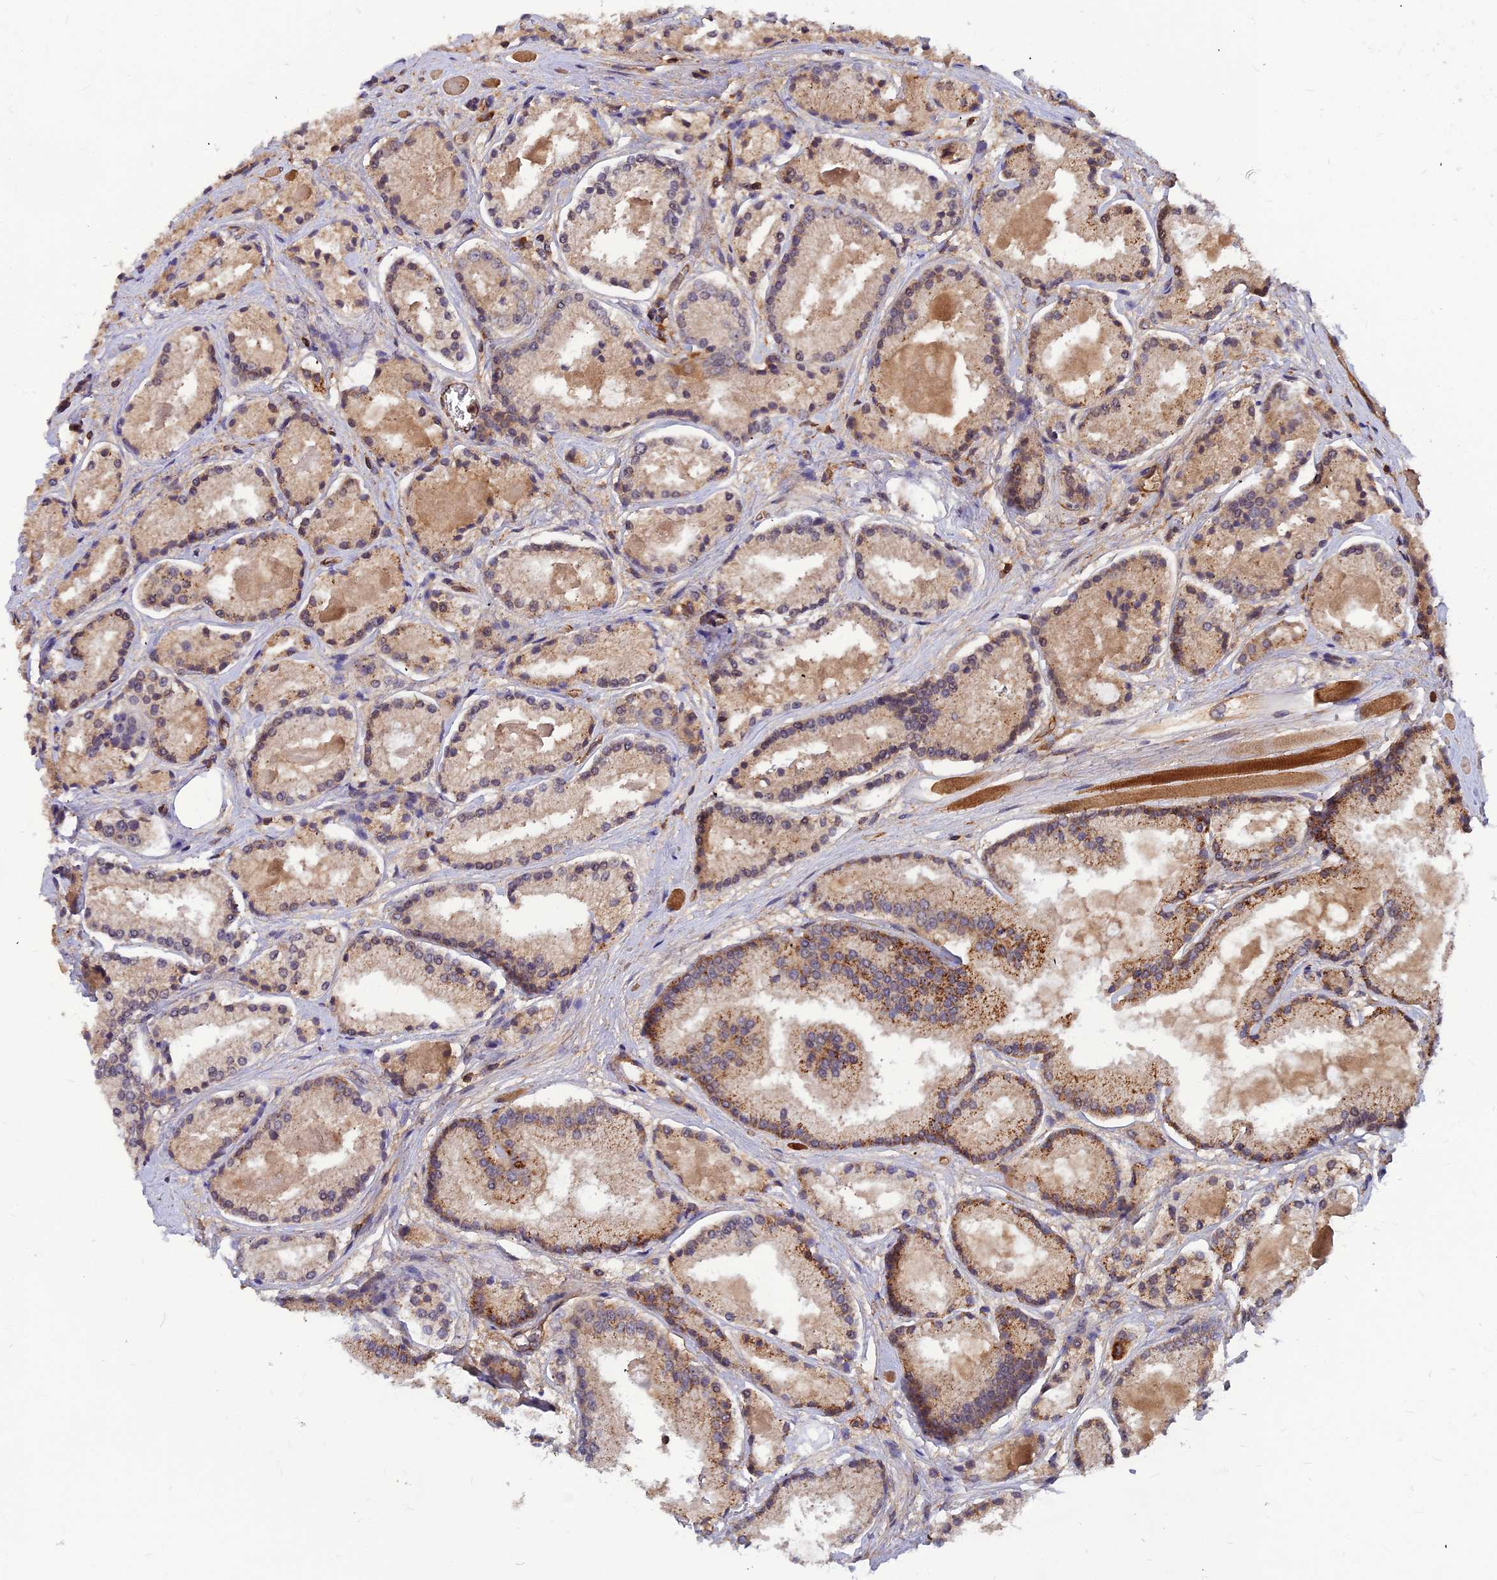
{"staining": {"intensity": "moderate", "quantity": "25%-75%", "location": "cytoplasmic/membranous"}, "tissue": "prostate cancer", "cell_type": "Tumor cells", "image_type": "cancer", "snomed": [{"axis": "morphology", "description": "Adenocarcinoma, High grade"}, {"axis": "topography", "description": "Prostate"}], "caption": "This image reveals prostate adenocarcinoma (high-grade) stained with IHC to label a protein in brown. The cytoplasmic/membranous of tumor cells show moderate positivity for the protein. Nuclei are counter-stained blue.", "gene": "ZNF467", "patient": {"sex": "male", "age": 67}}